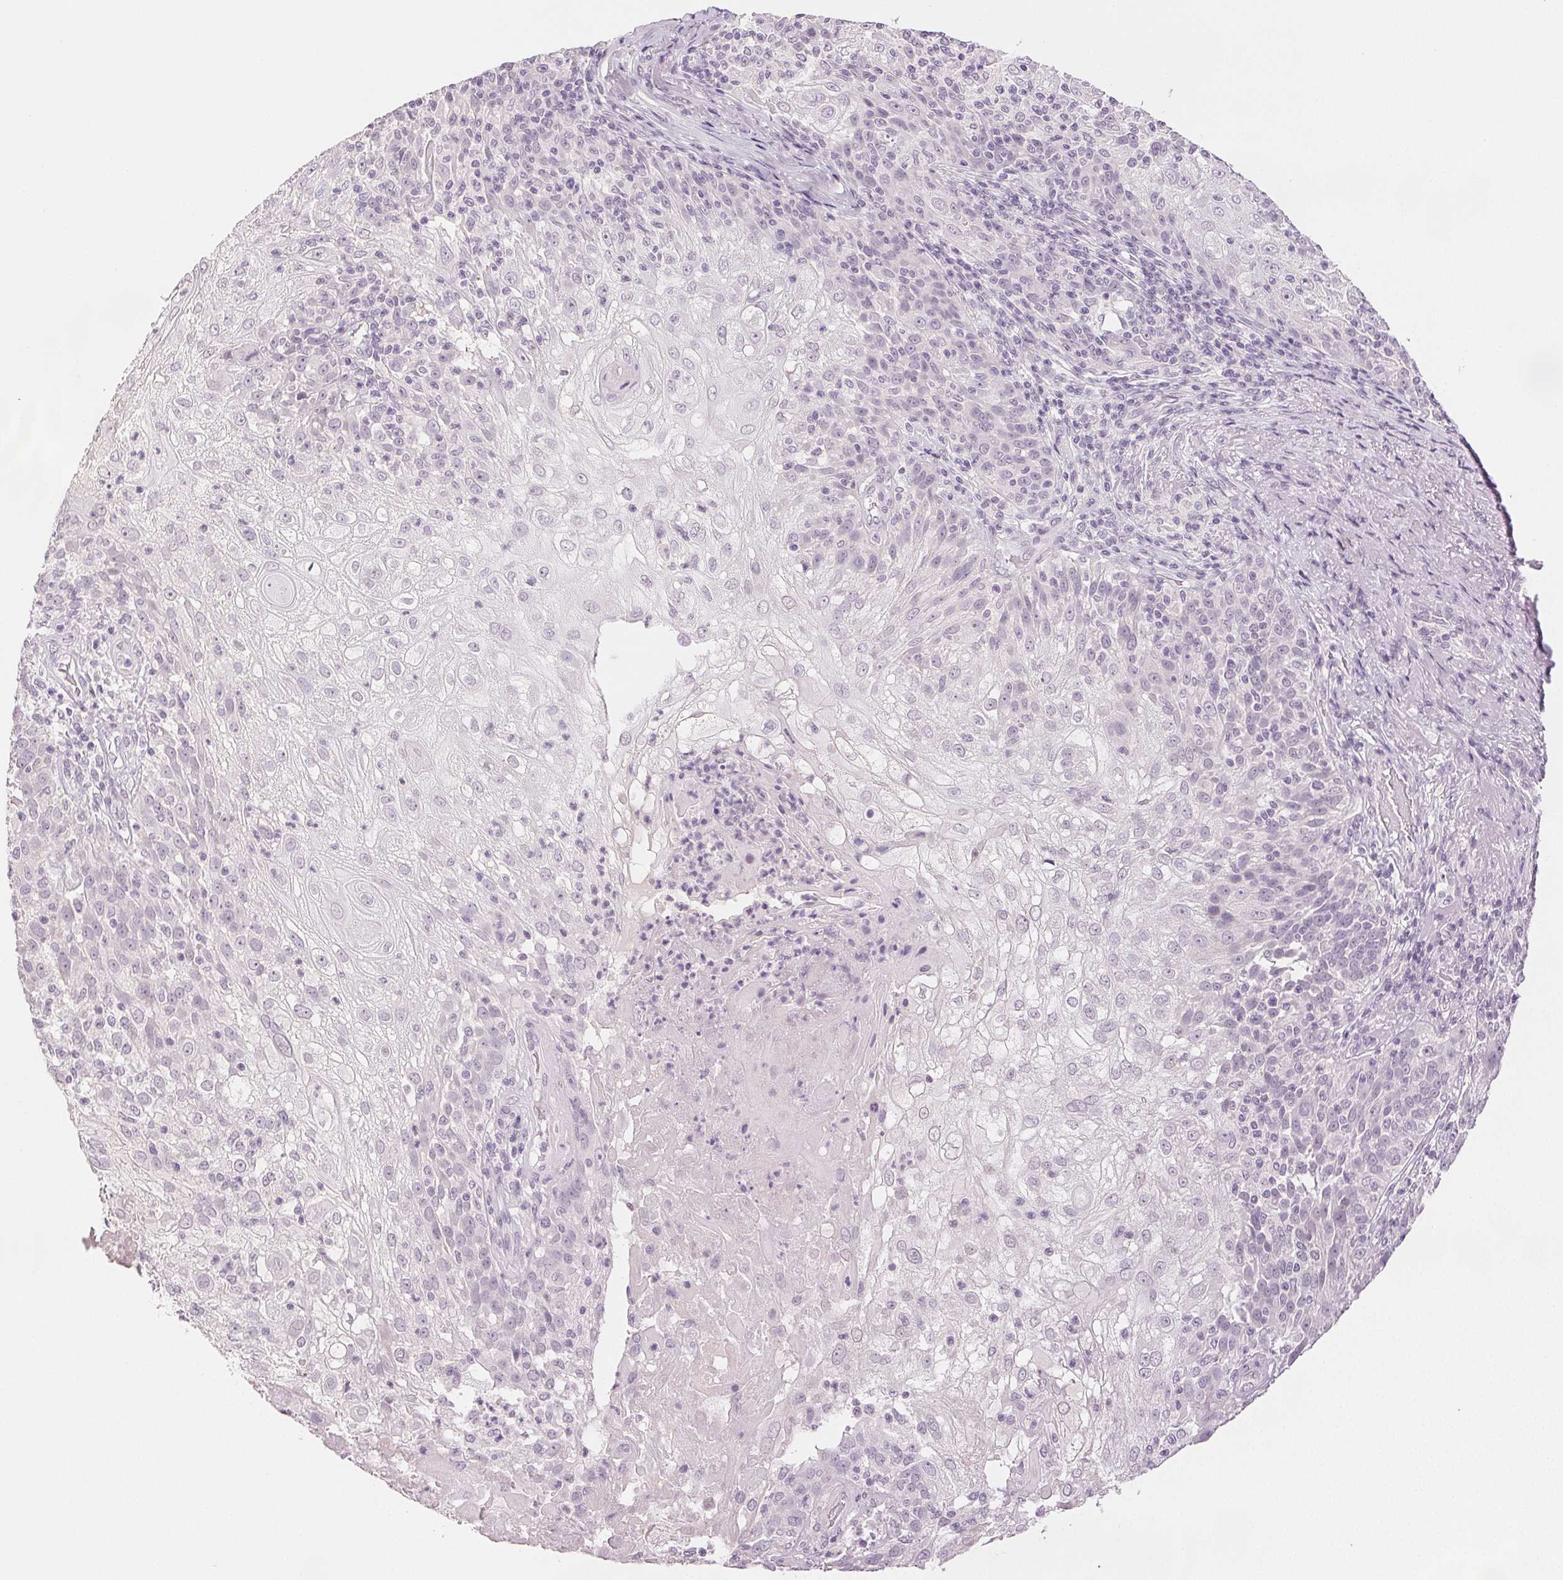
{"staining": {"intensity": "negative", "quantity": "none", "location": "none"}, "tissue": "skin cancer", "cell_type": "Tumor cells", "image_type": "cancer", "snomed": [{"axis": "morphology", "description": "Normal tissue, NOS"}, {"axis": "morphology", "description": "Squamous cell carcinoma, NOS"}, {"axis": "topography", "description": "Skin"}], "caption": "Immunohistochemical staining of human squamous cell carcinoma (skin) displays no significant positivity in tumor cells.", "gene": "SCGN", "patient": {"sex": "female", "age": 83}}